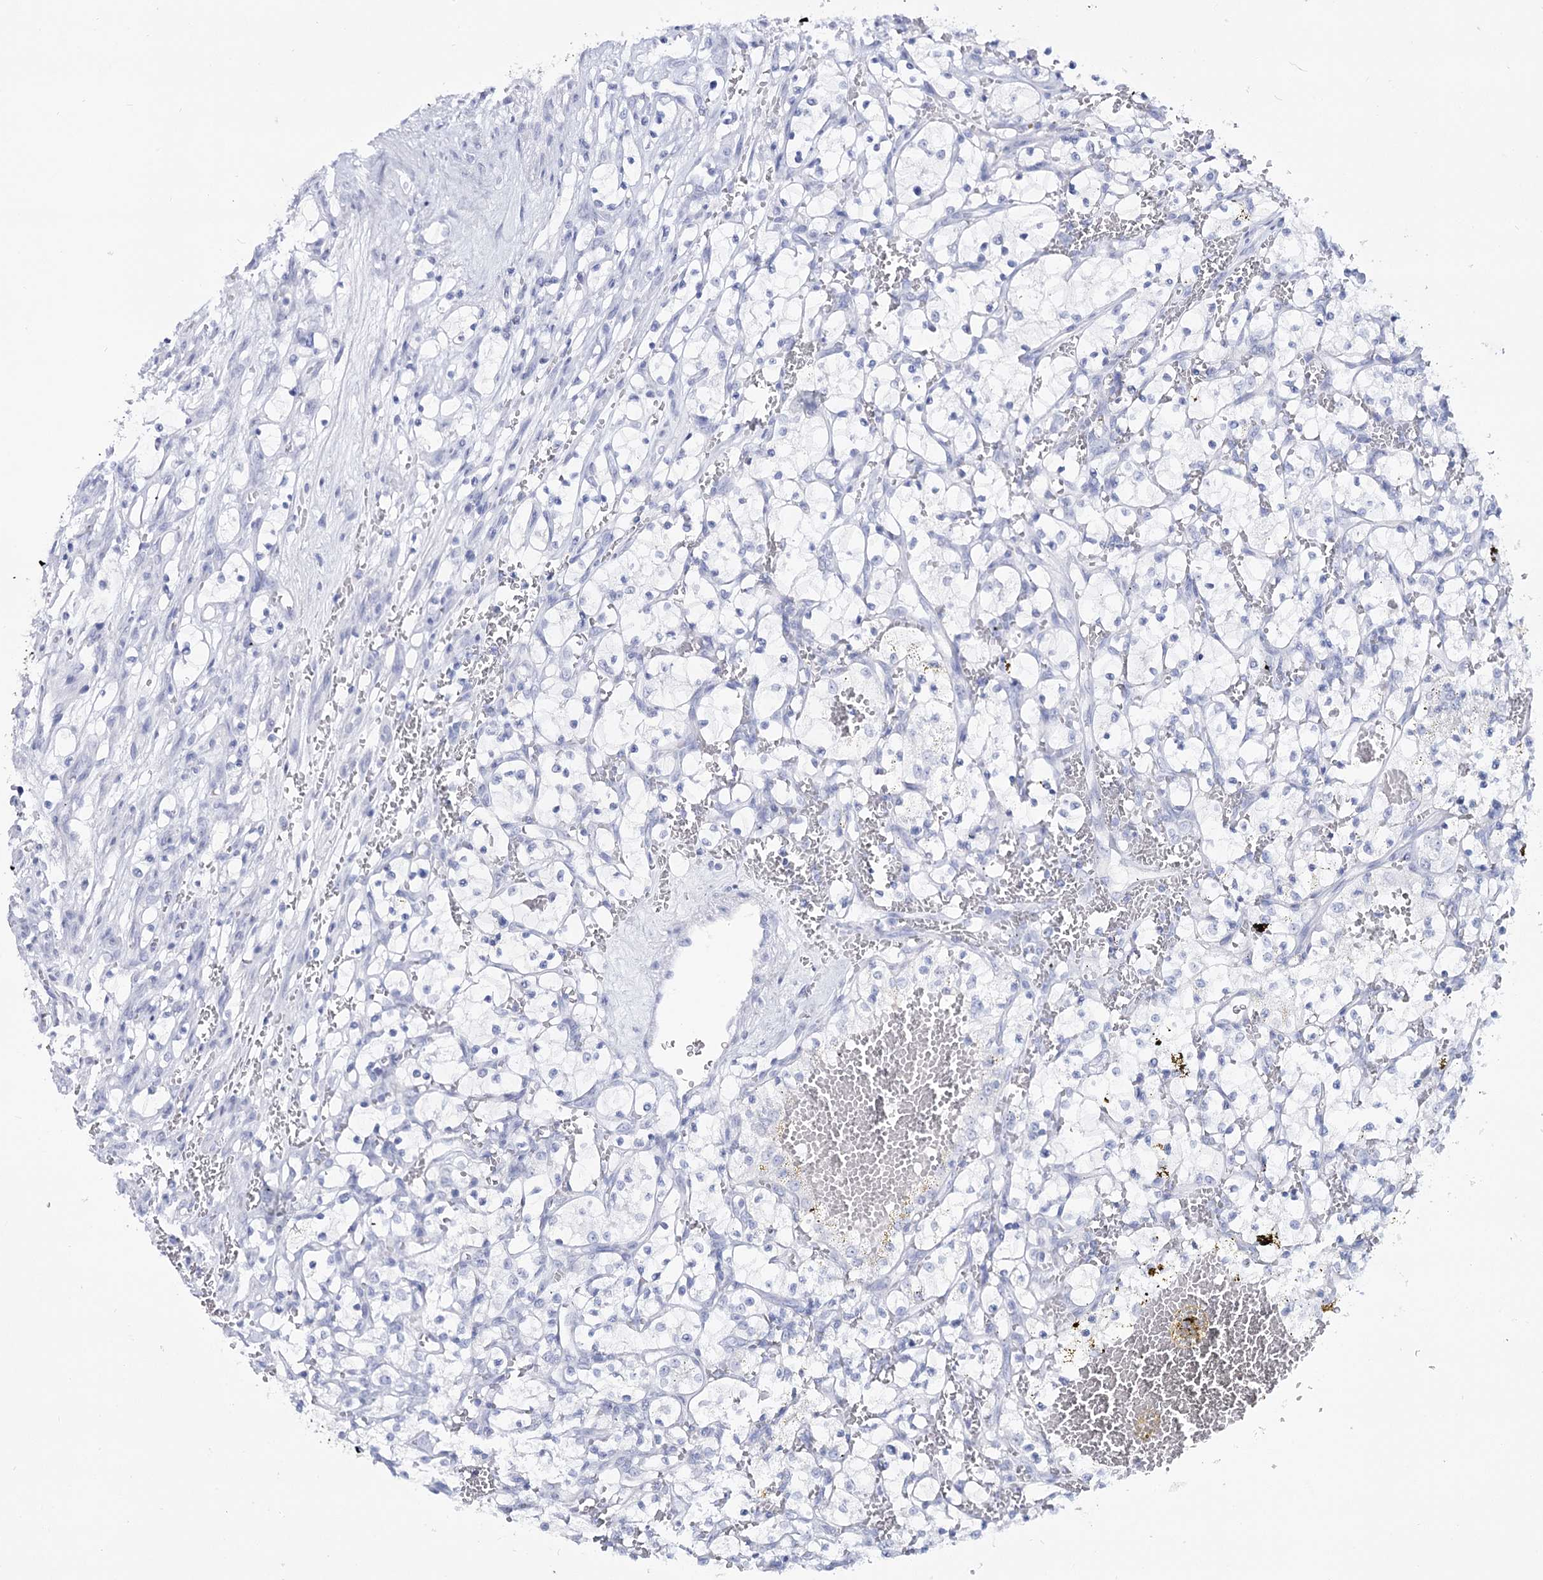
{"staining": {"intensity": "negative", "quantity": "none", "location": "none"}, "tissue": "renal cancer", "cell_type": "Tumor cells", "image_type": "cancer", "snomed": [{"axis": "morphology", "description": "Adenocarcinoma, NOS"}, {"axis": "topography", "description": "Kidney"}], "caption": "Immunohistochemical staining of renal adenocarcinoma reveals no significant expression in tumor cells.", "gene": "RNF186", "patient": {"sex": "female", "age": 69}}